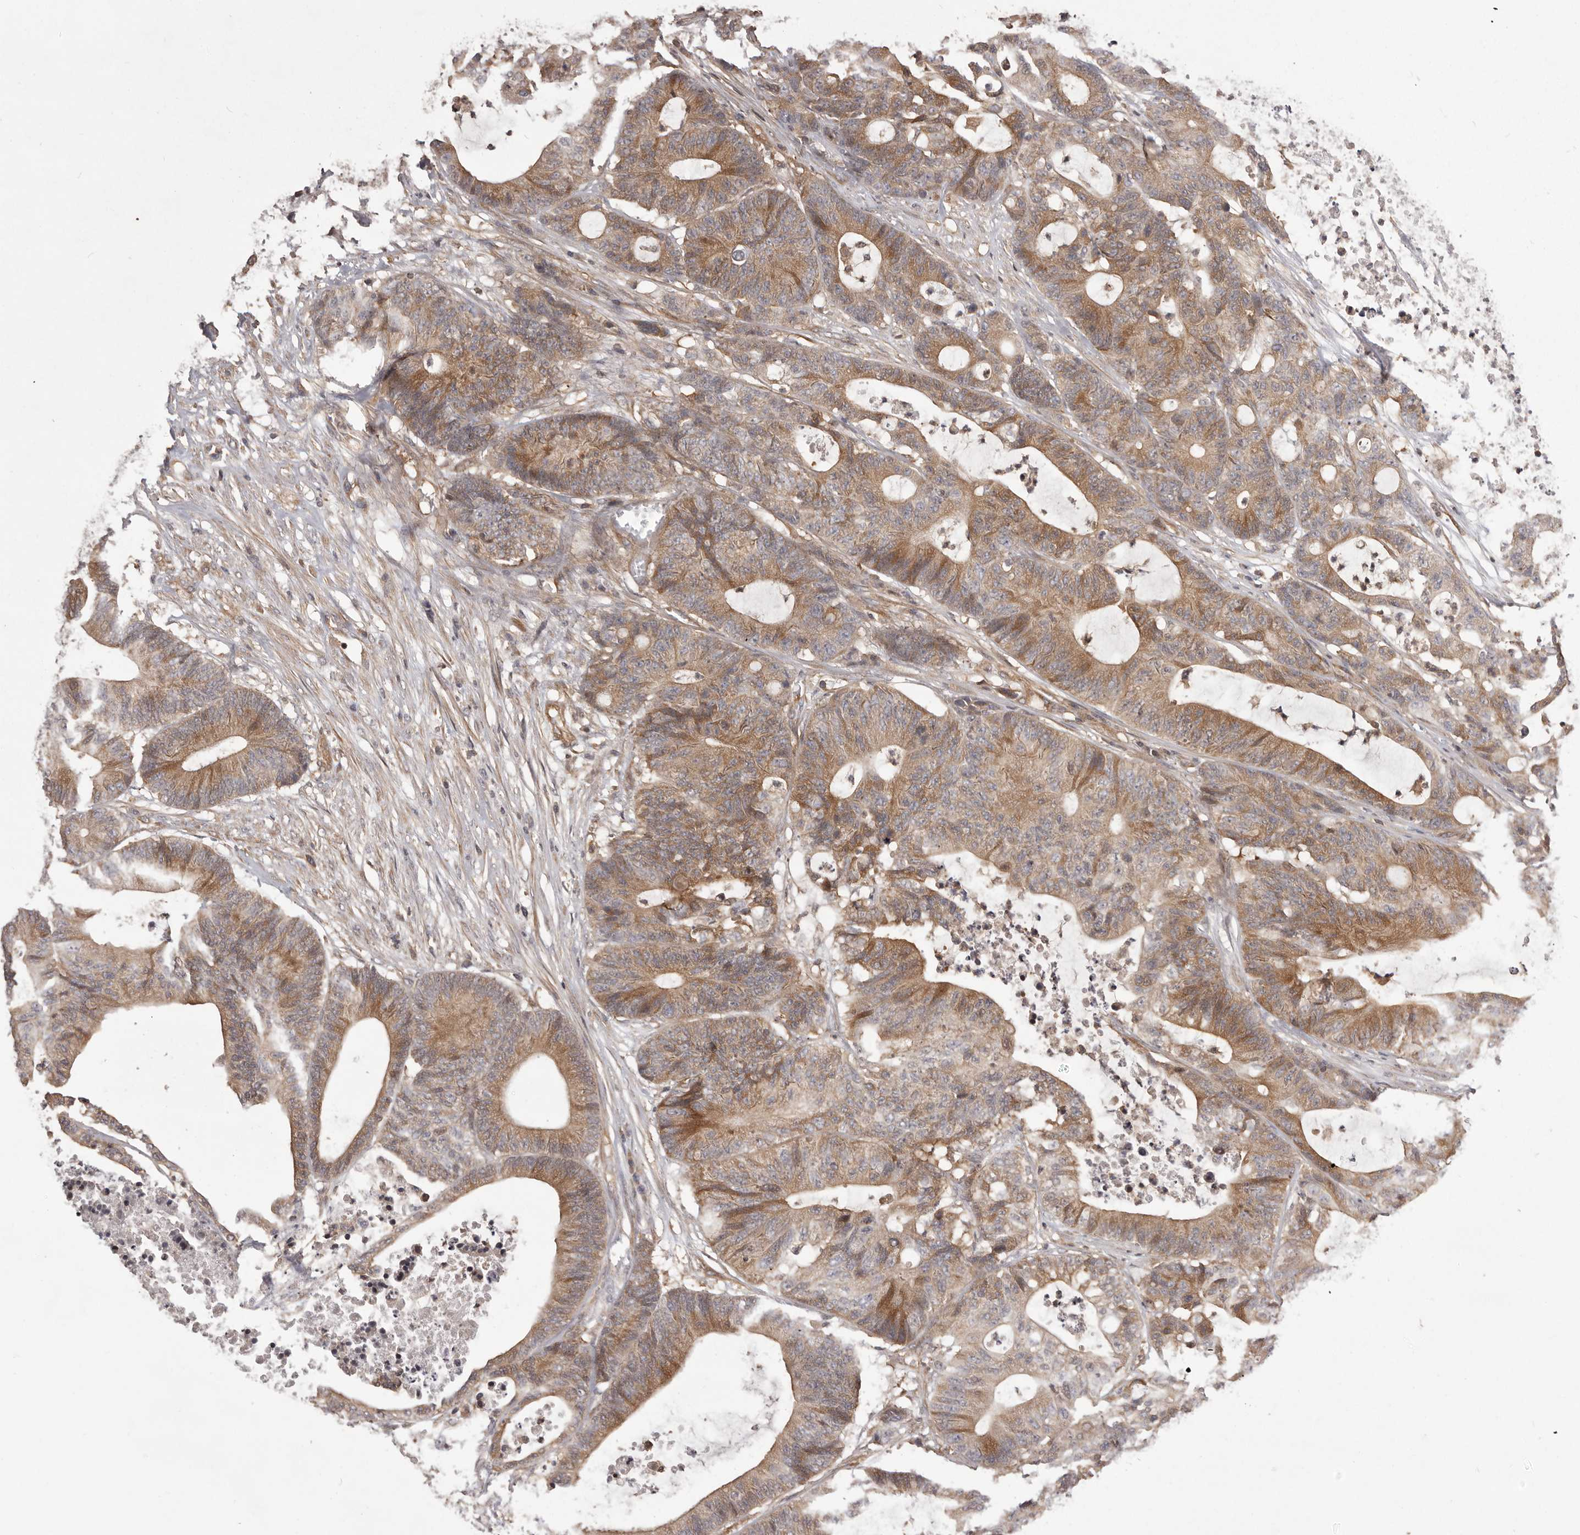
{"staining": {"intensity": "moderate", "quantity": ">75%", "location": "cytoplasmic/membranous"}, "tissue": "colorectal cancer", "cell_type": "Tumor cells", "image_type": "cancer", "snomed": [{"axis": "morphology", "description": "Adenocarcinoma, NOS"}, {"axis": "topography", "description": "Colon"}], "caption": "Tumor cells exhibit medium levels of moderate cytoplasmic/membranous staining in about >75% of cells in human colorectal cancer.", "gene": "NFKBIA", "patient": {"sex": "female", "age": 84}}